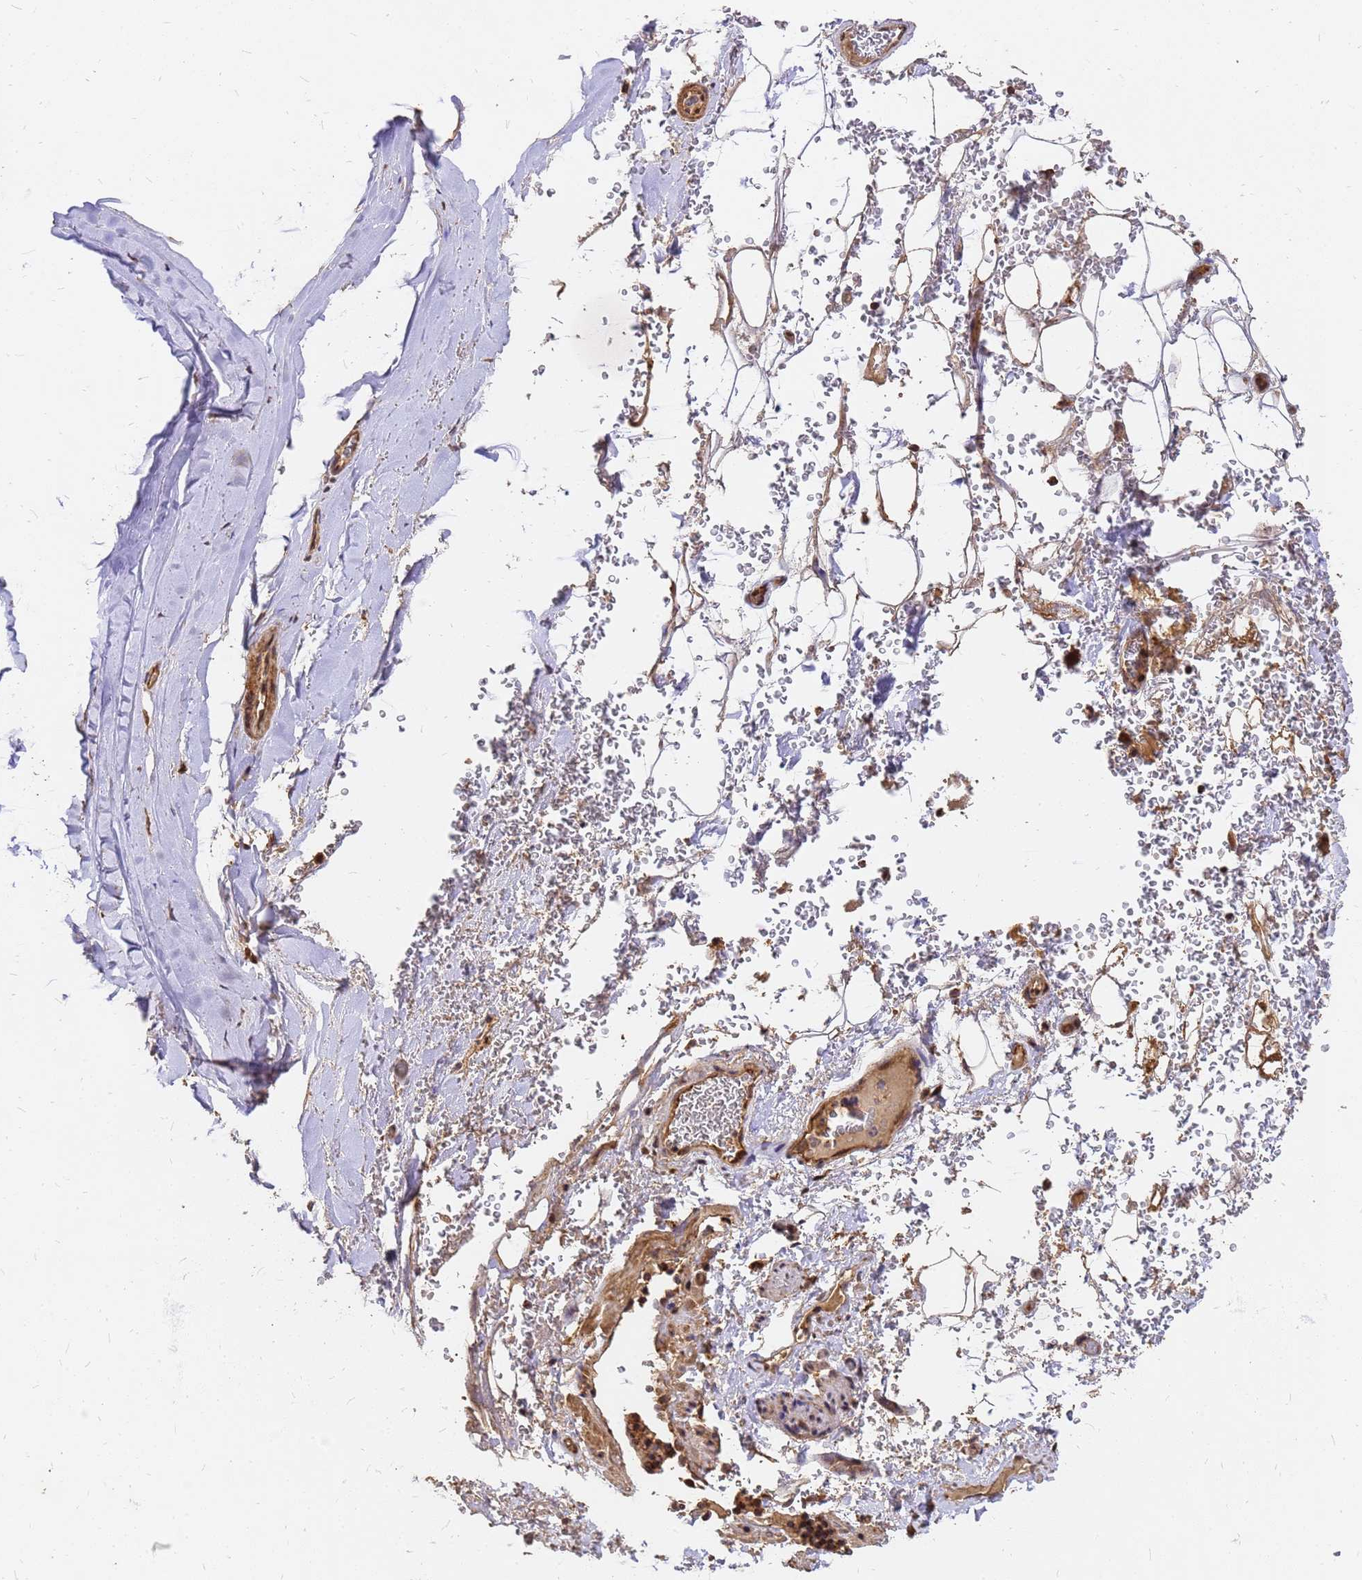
{"staining": {"intensity": "moderate", "quantity": ">75%", "location": "cytoplasmic/membranous,nuclear"}, "tissue": "adipose tissue", "cell_type": "Adipocytes", "image_type": "normal", "snomed": [{"axis": "morphology", "description": "Normal tissue, NOS"}, {"axis": "topography", "description": "Cartilage tissue"}], "caption": "The immunohistochemical stain highlights moderate cytoplasmic/membranous,nuclear positivity in adipocytes of normal adipose tissue. (DAB IHC with brightfield microscopy, high magnification).", "gene": "GPATCH8", "patient": {"sex": "female", "age": 63}}